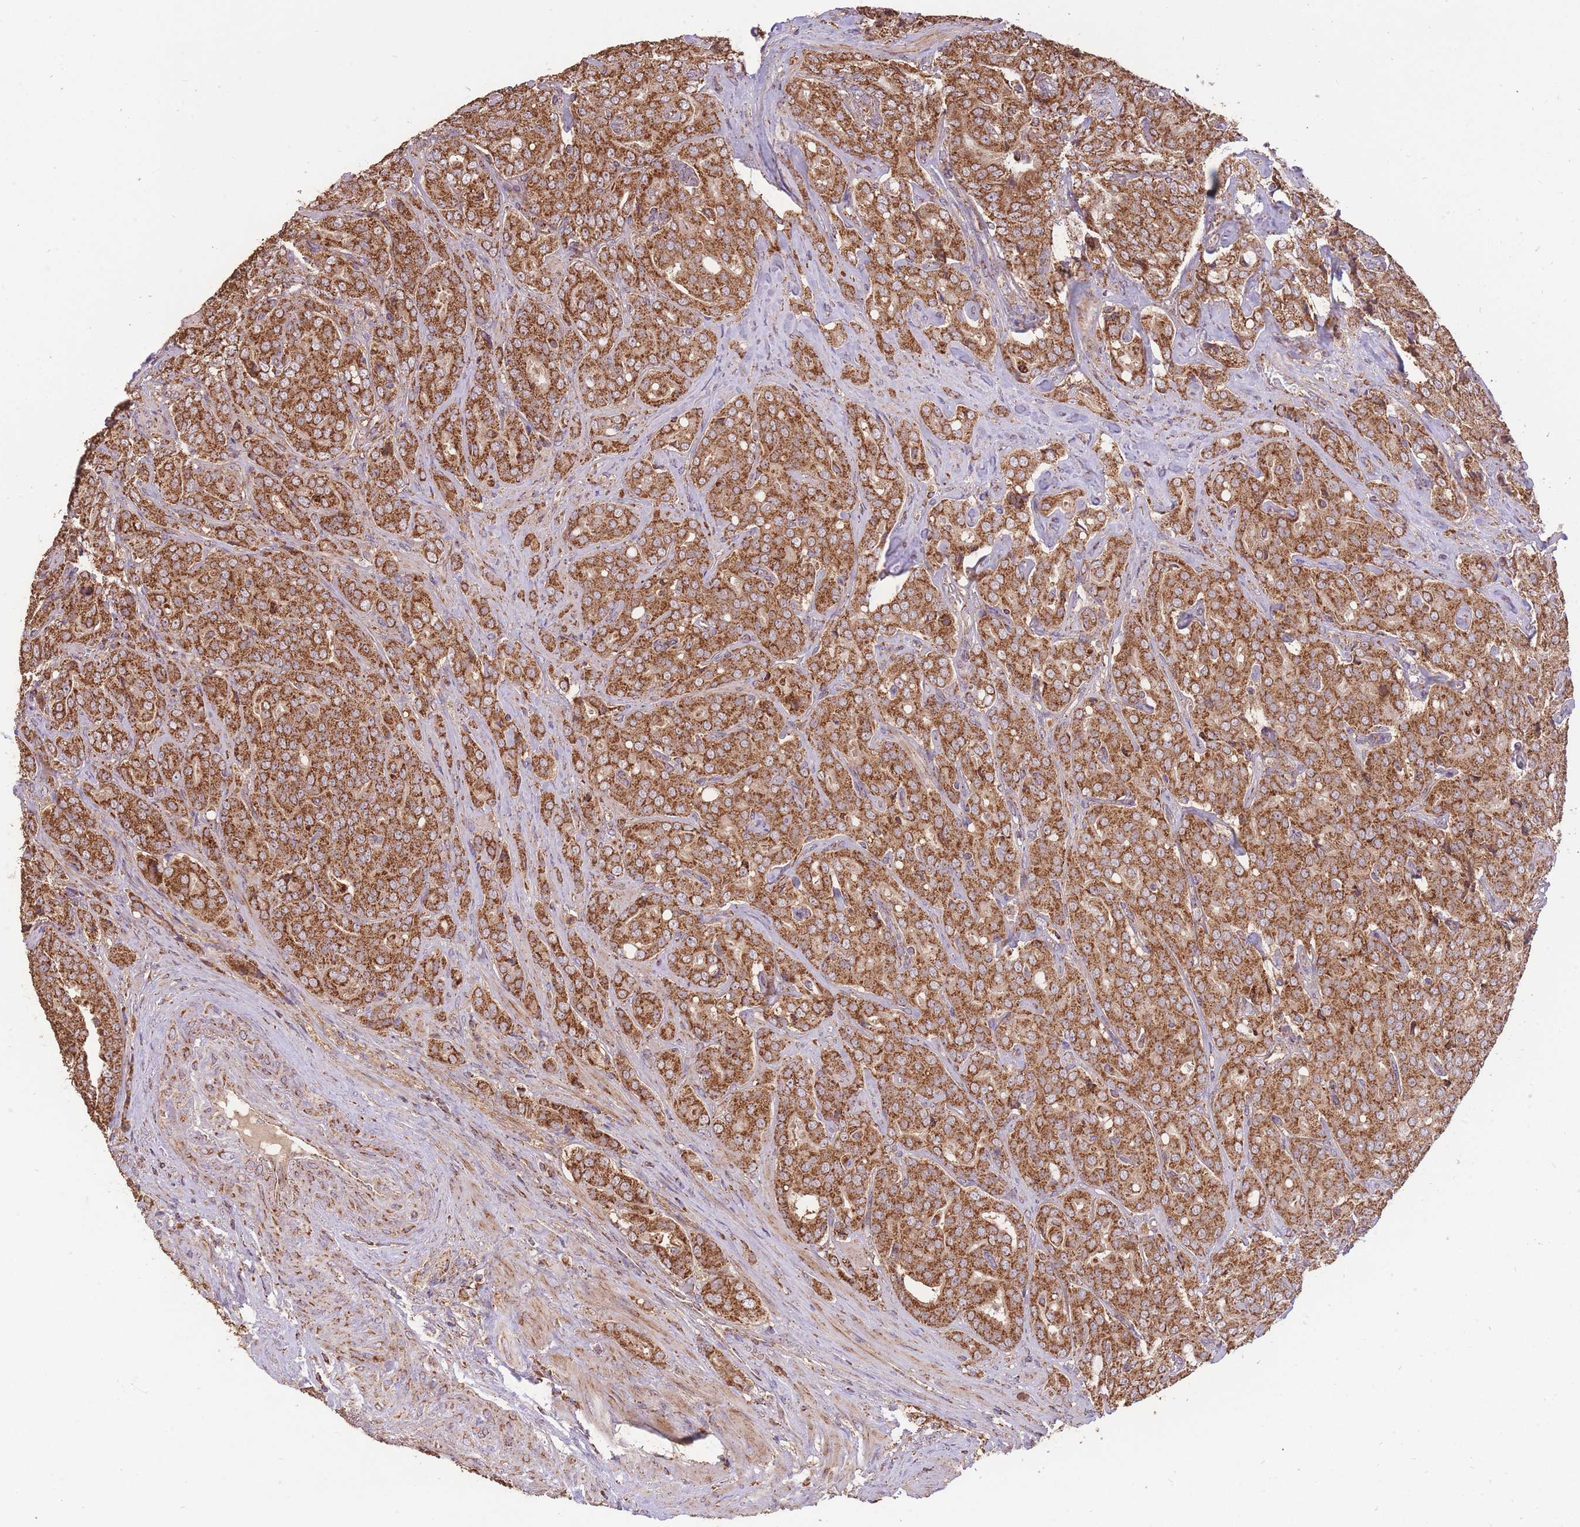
{"staining": {"intensity": "strong", "quantity": ">75%", "location": "cytoplasmic/membranous"}, "tissue": "prostate cancer", "cell_type": "Tumor cells", "image_type": "cancer", "snomed": [{"axis": "morphology", "description": "Adenocarcinoma, High grade"}, {"axis": "topography", "description": "Prostate"}], "caption": "Strong cytoplasmic/membranous staining for a protein is appreciated in approximately >75% of tumor cells of prostate cancer (high-grade adenocarcinoma) using immunohistochemistry.", "gene": "PREP", "patient": {"sex": "male", "age": 68}}